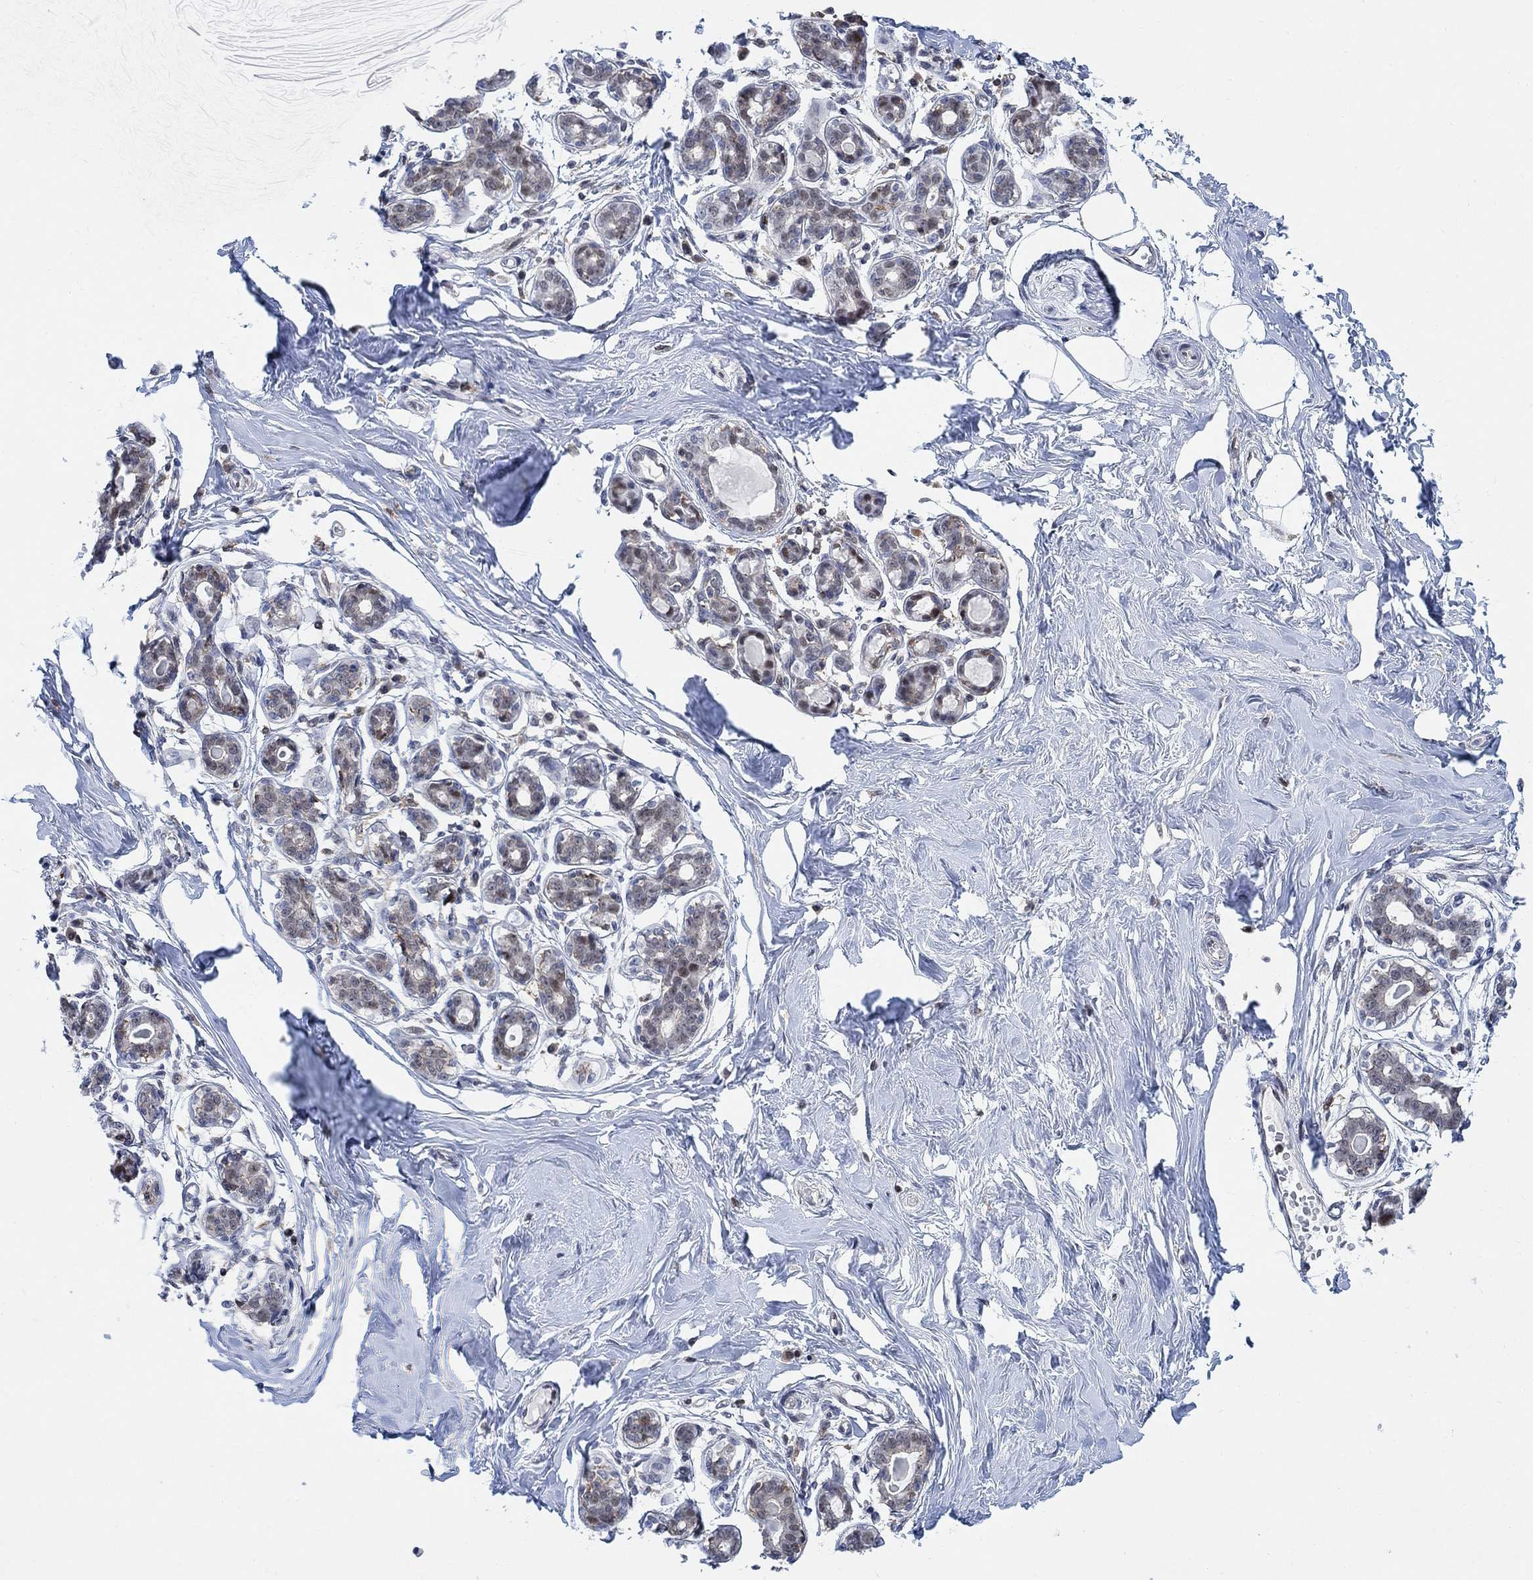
{"staining": {"intensity": "negative", "quantity": "none", "location": "none"}, "tissue": "breast", "cell_type": "Adipocytes", "image_type": "normal", "snomed": [{"axis": "morphology", "description": "Normal tissue, NOS"}, {"axis": "topography", "description": "Skin"}, {"axis": "topography", "description": "Breast"}], "caption": "IHC micrograph of unremarkable human breast stained for a protein (brown), which shows no staining in adipocytes.", "gene": "PWWP2B", "patient": {"sex": "female", "age": 43}}